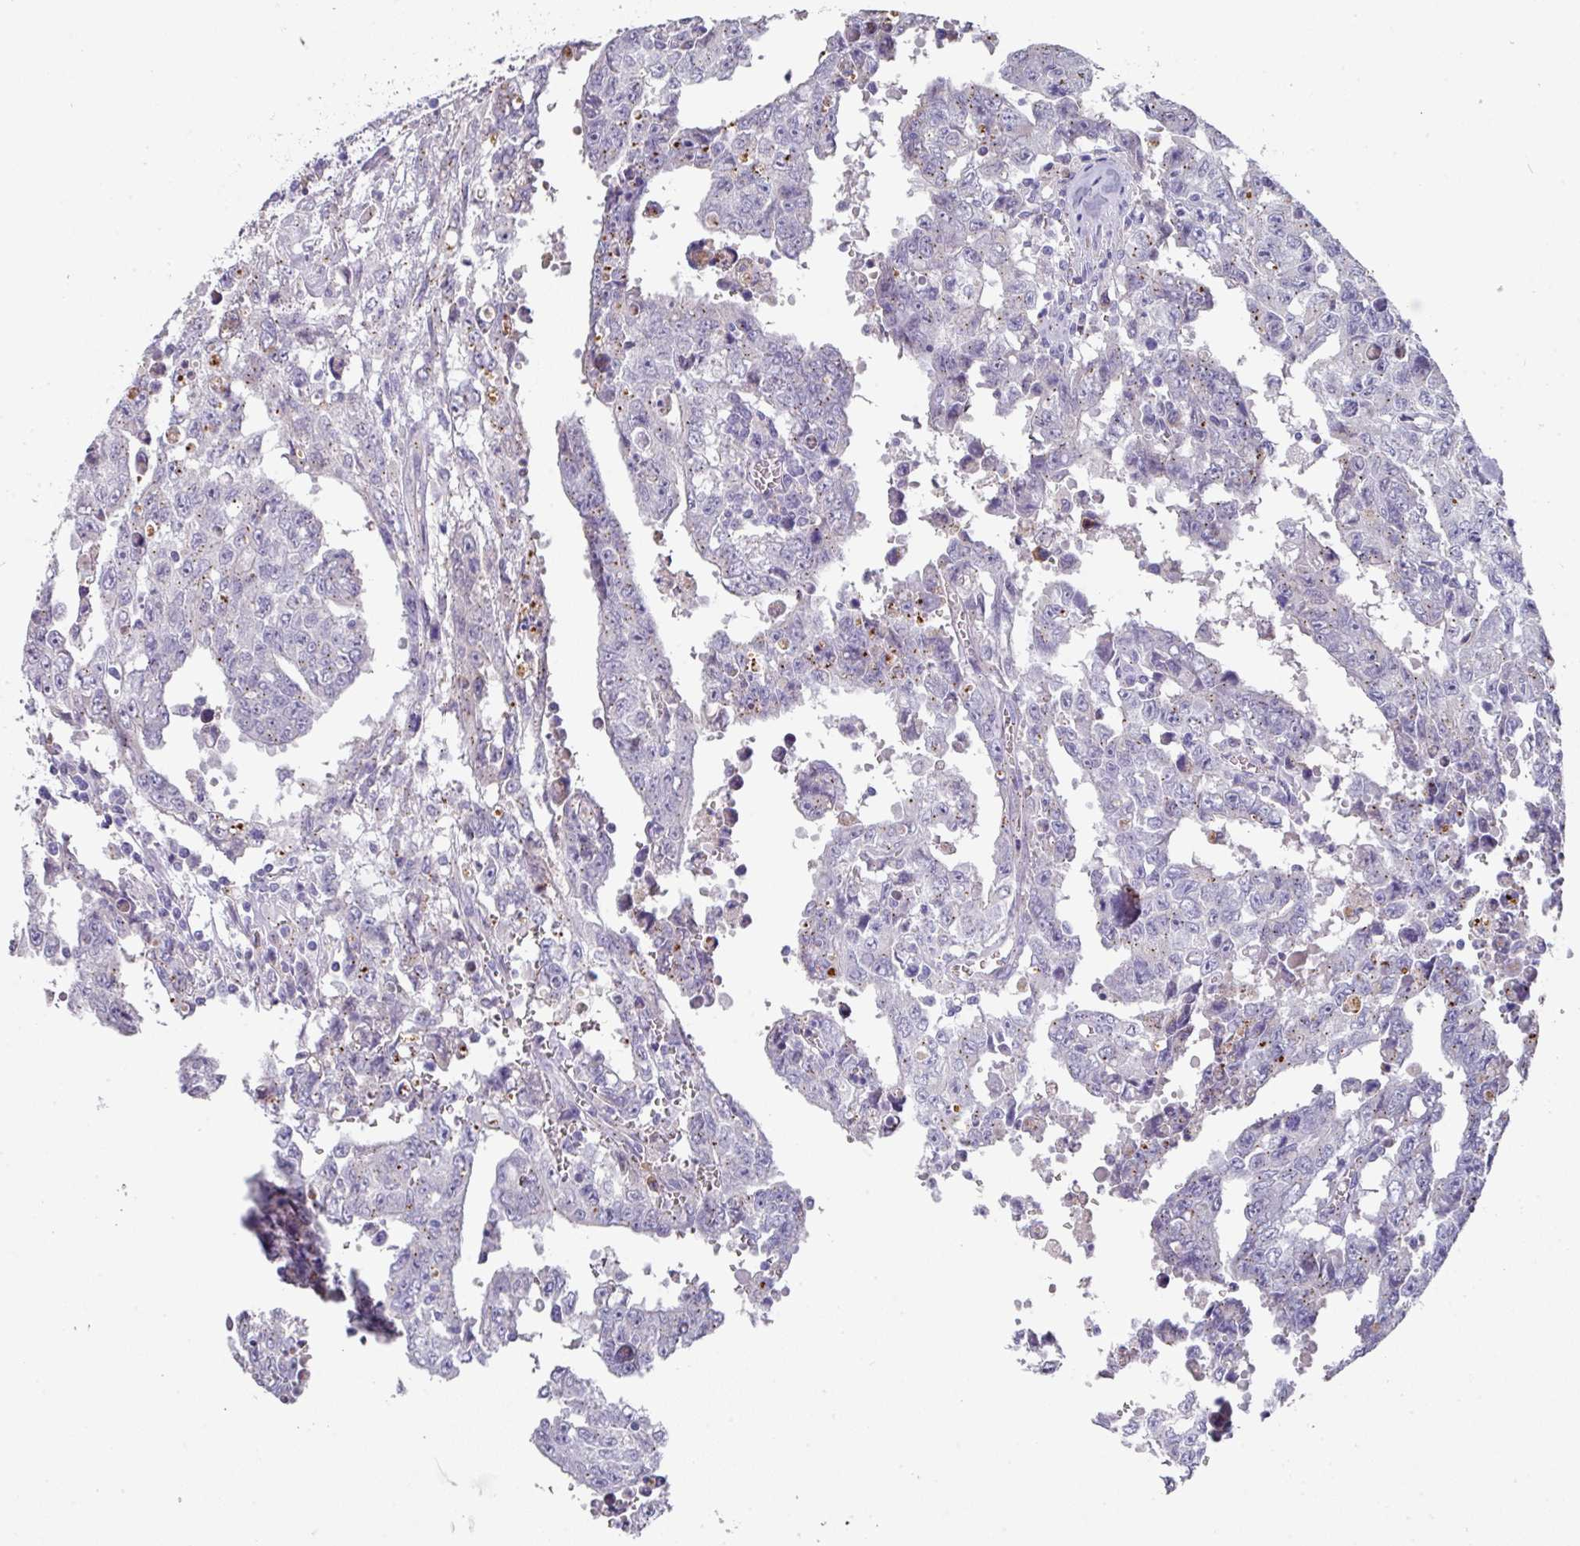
{"staining": {"intensity": "negative", "quantity": "none", "location": "none"}, "tissue": "testis cancer", "cell_type": "Tumor cells", "image_type": "cancer", "snomed": [{"axis": "morphology", "description": "Carcinoma, Embryonal, NOS"}, {"axis": "topography", "description": "Testis"}], "caption": "Human testis embryonal carcinoma stained for a protein using immunohistochemistry (IHC) reveals no expression in tumor cells.", "gene": "IL4R", "patient": {"sex": "male", "age": 24}}